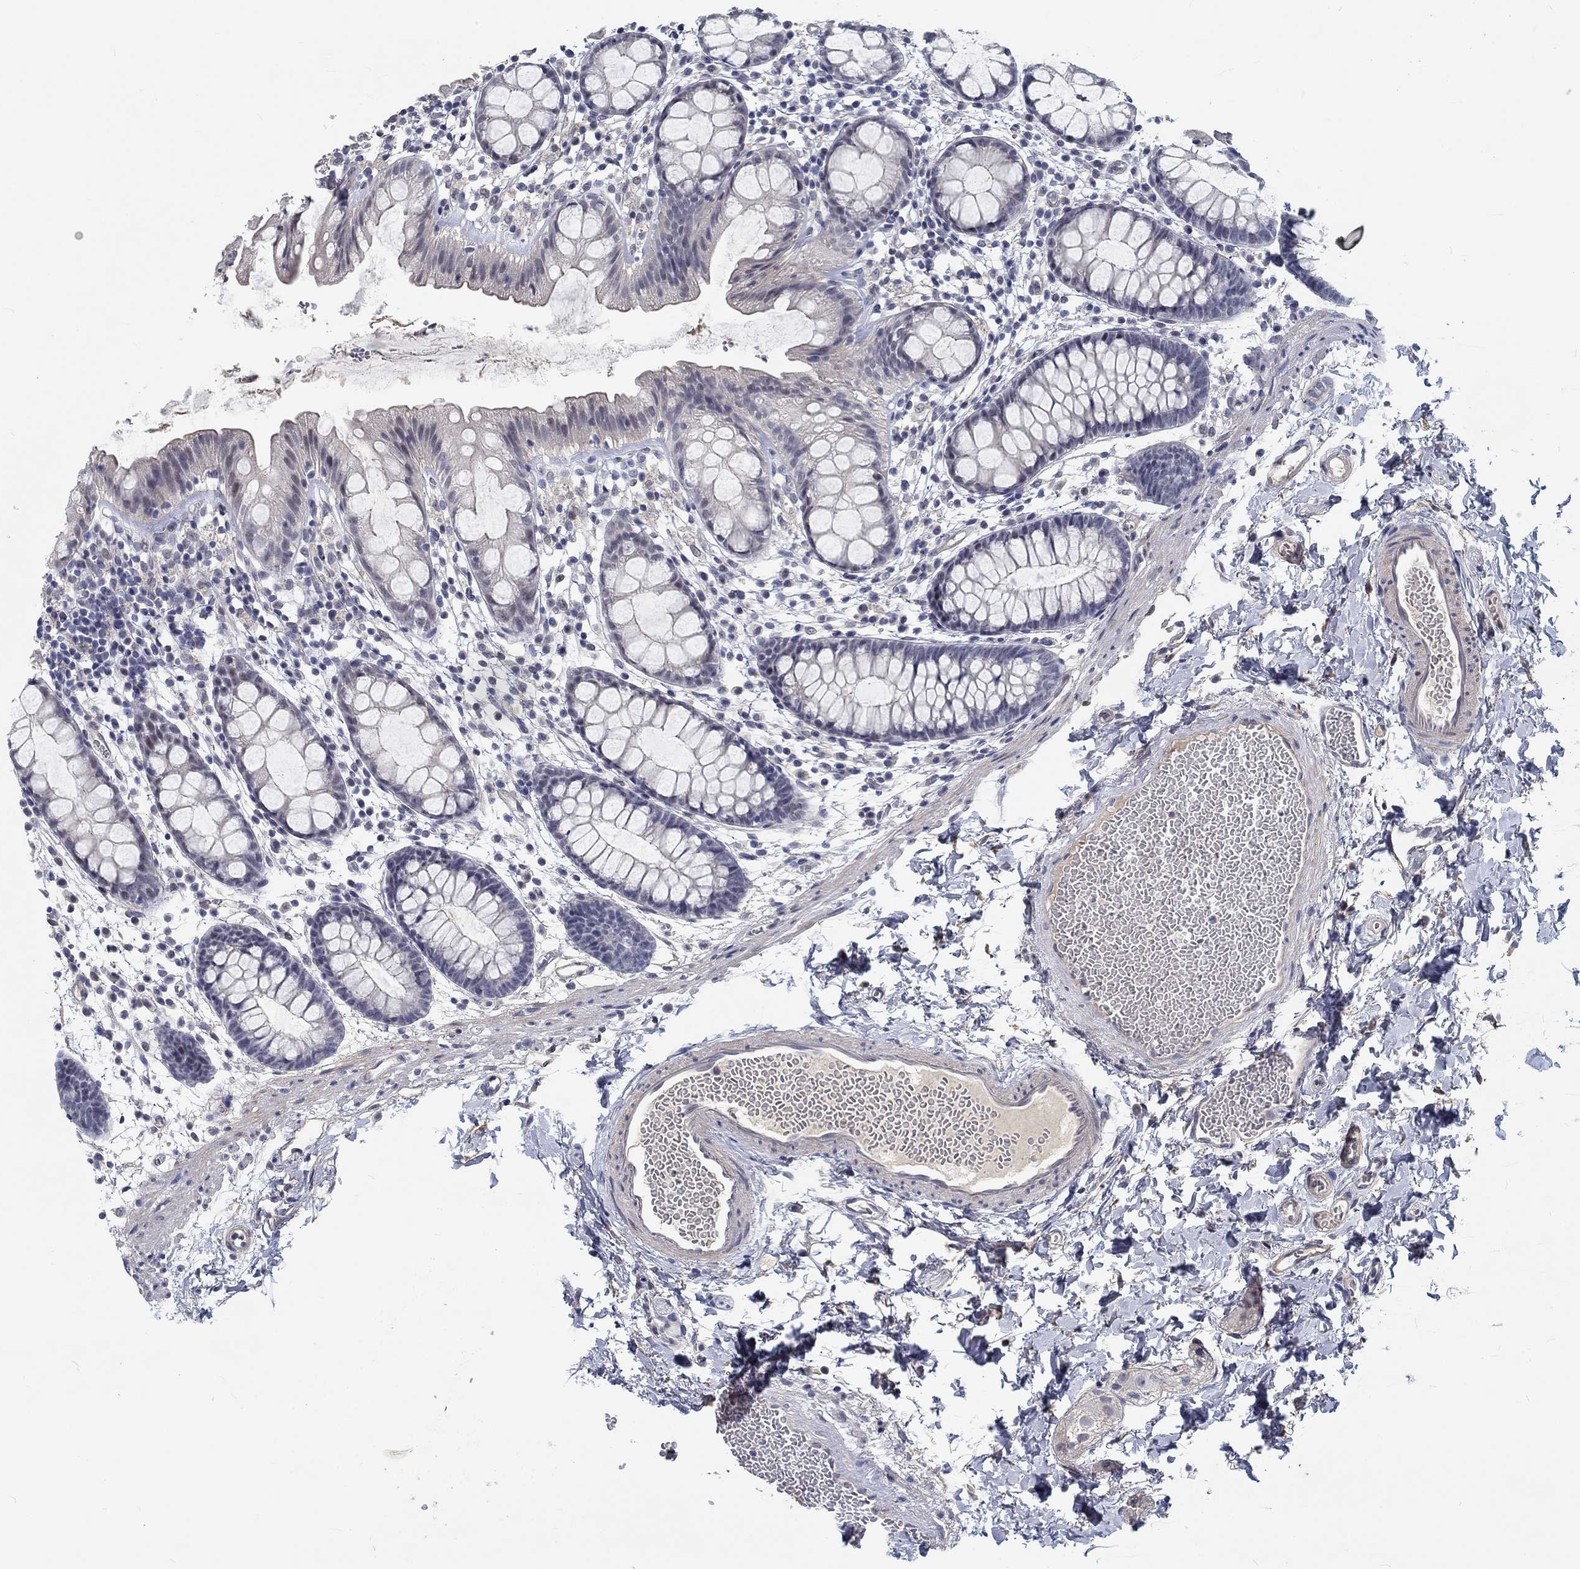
{"staining": {"intensity": "negative", "quantity": "none", "location": "none"}, "tissue": "rectum", "cell_type": "Glandular cells", "image_type": "normal", "snomed": [{"axis": "morphology", "description": "Normal tissue, NOS"}, {"axis": "topography", "description": "Rectum"}], "caption": "Human rectum stained for a protein using immunohistochemistry shows no staining in glandular cells.", "gene": "MYBPC1", "patient": {"sex": "male", "age": 57}}